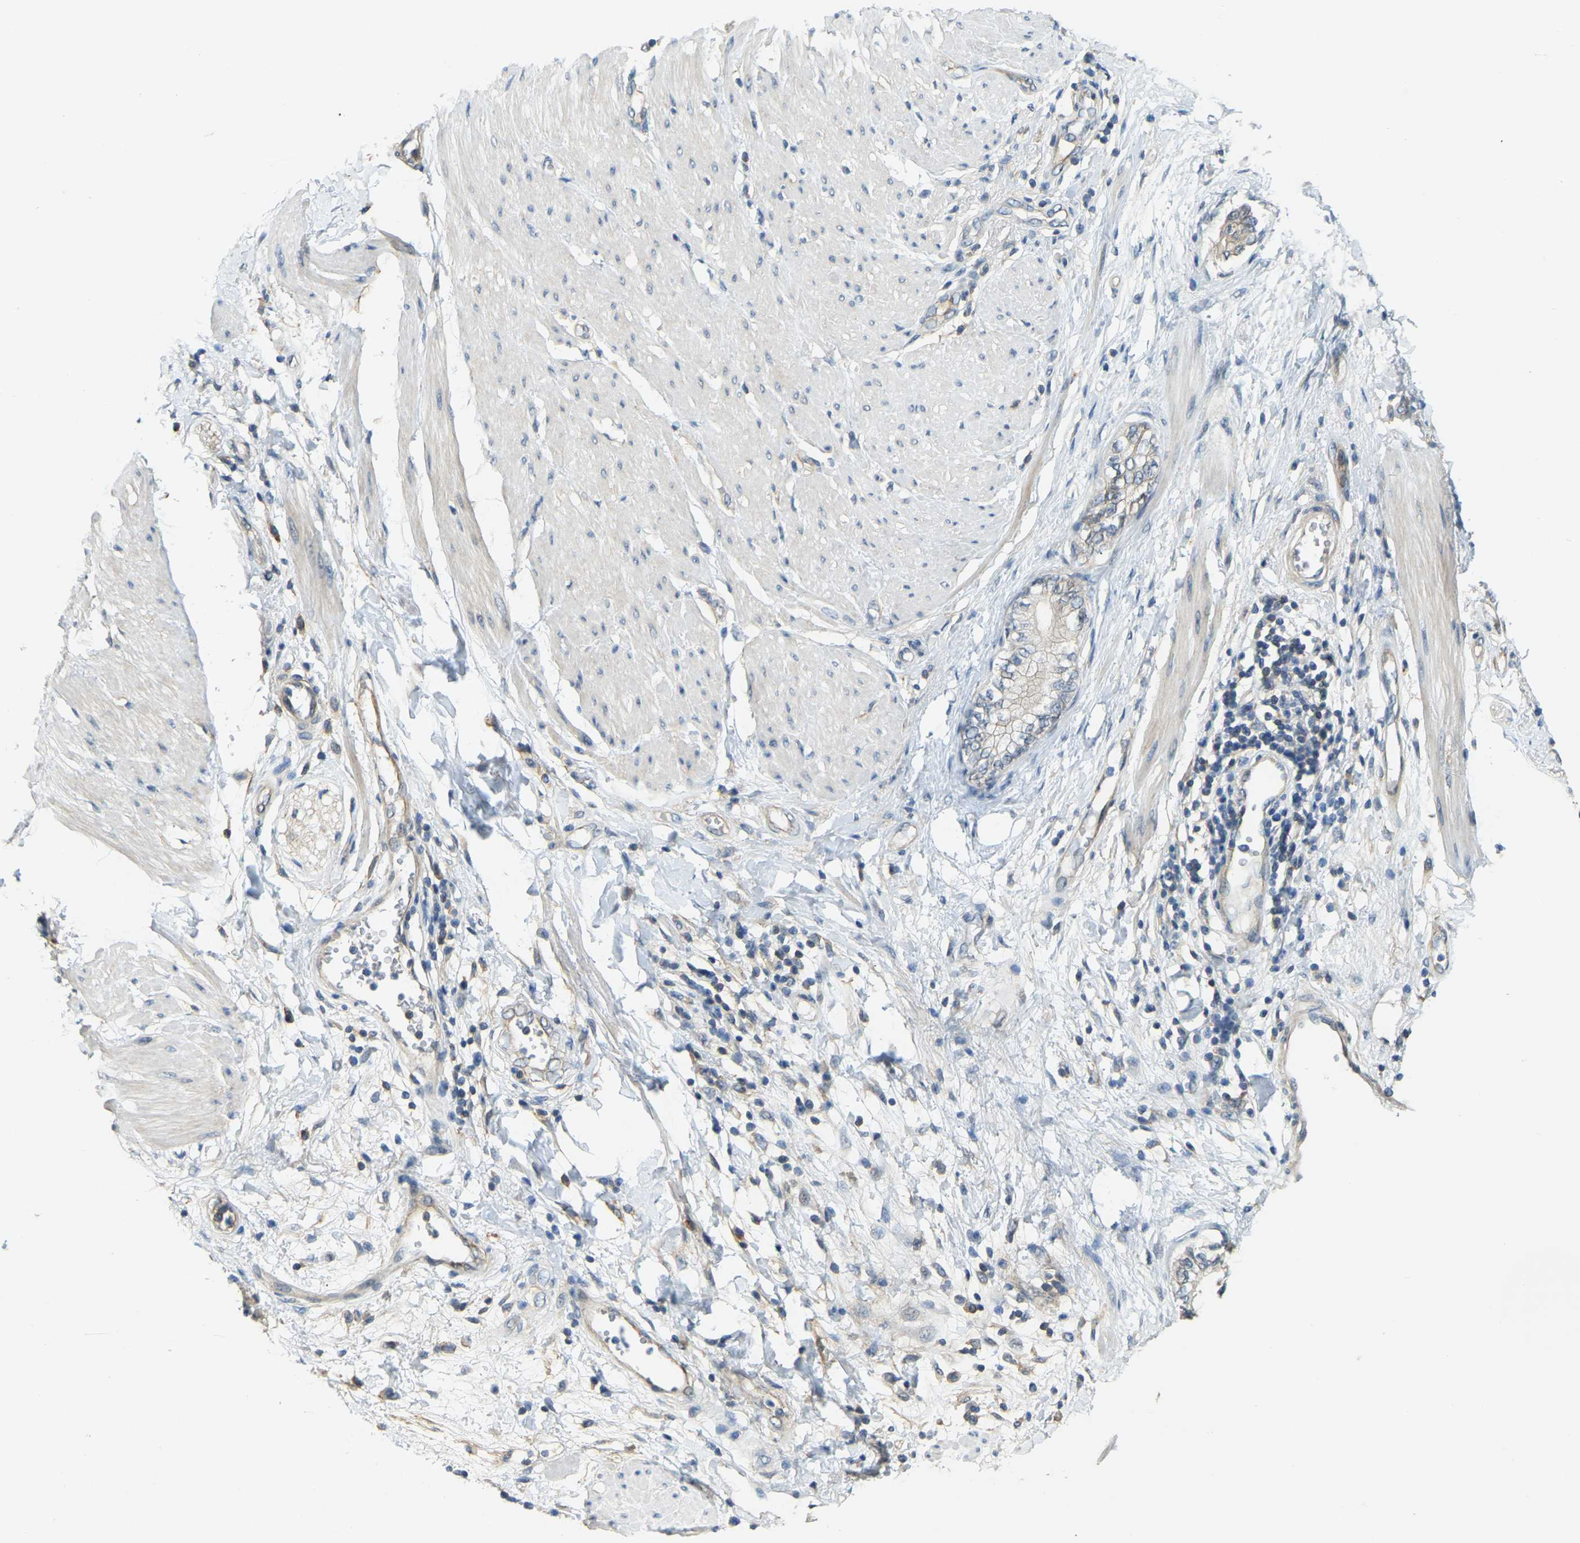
{"staining": {"intensity": "negative", "quantity": "none", "location": "none"}, "tissue": "pancreatic cancer", "cell_type": "Tumor cells", "image_type": "cancer", "snomed": [{"axis": "morphology", "description": "Normal tissue, NOS"}, {"axis": "morphology", "description": "Adenocarcinoma, NOS"}, {"axis": "topography", "description": "Pancreas"}, {"axis": "topography", "description": "Duodenum"}], "caption": "IHC photomicrograph of neoplastic tissue: pancreatic cancer stained with DAB exhibits no significant protein staining in tumor cells.", "gene": "AHNAK", "patient": {"sex": "female", "age": 60}}